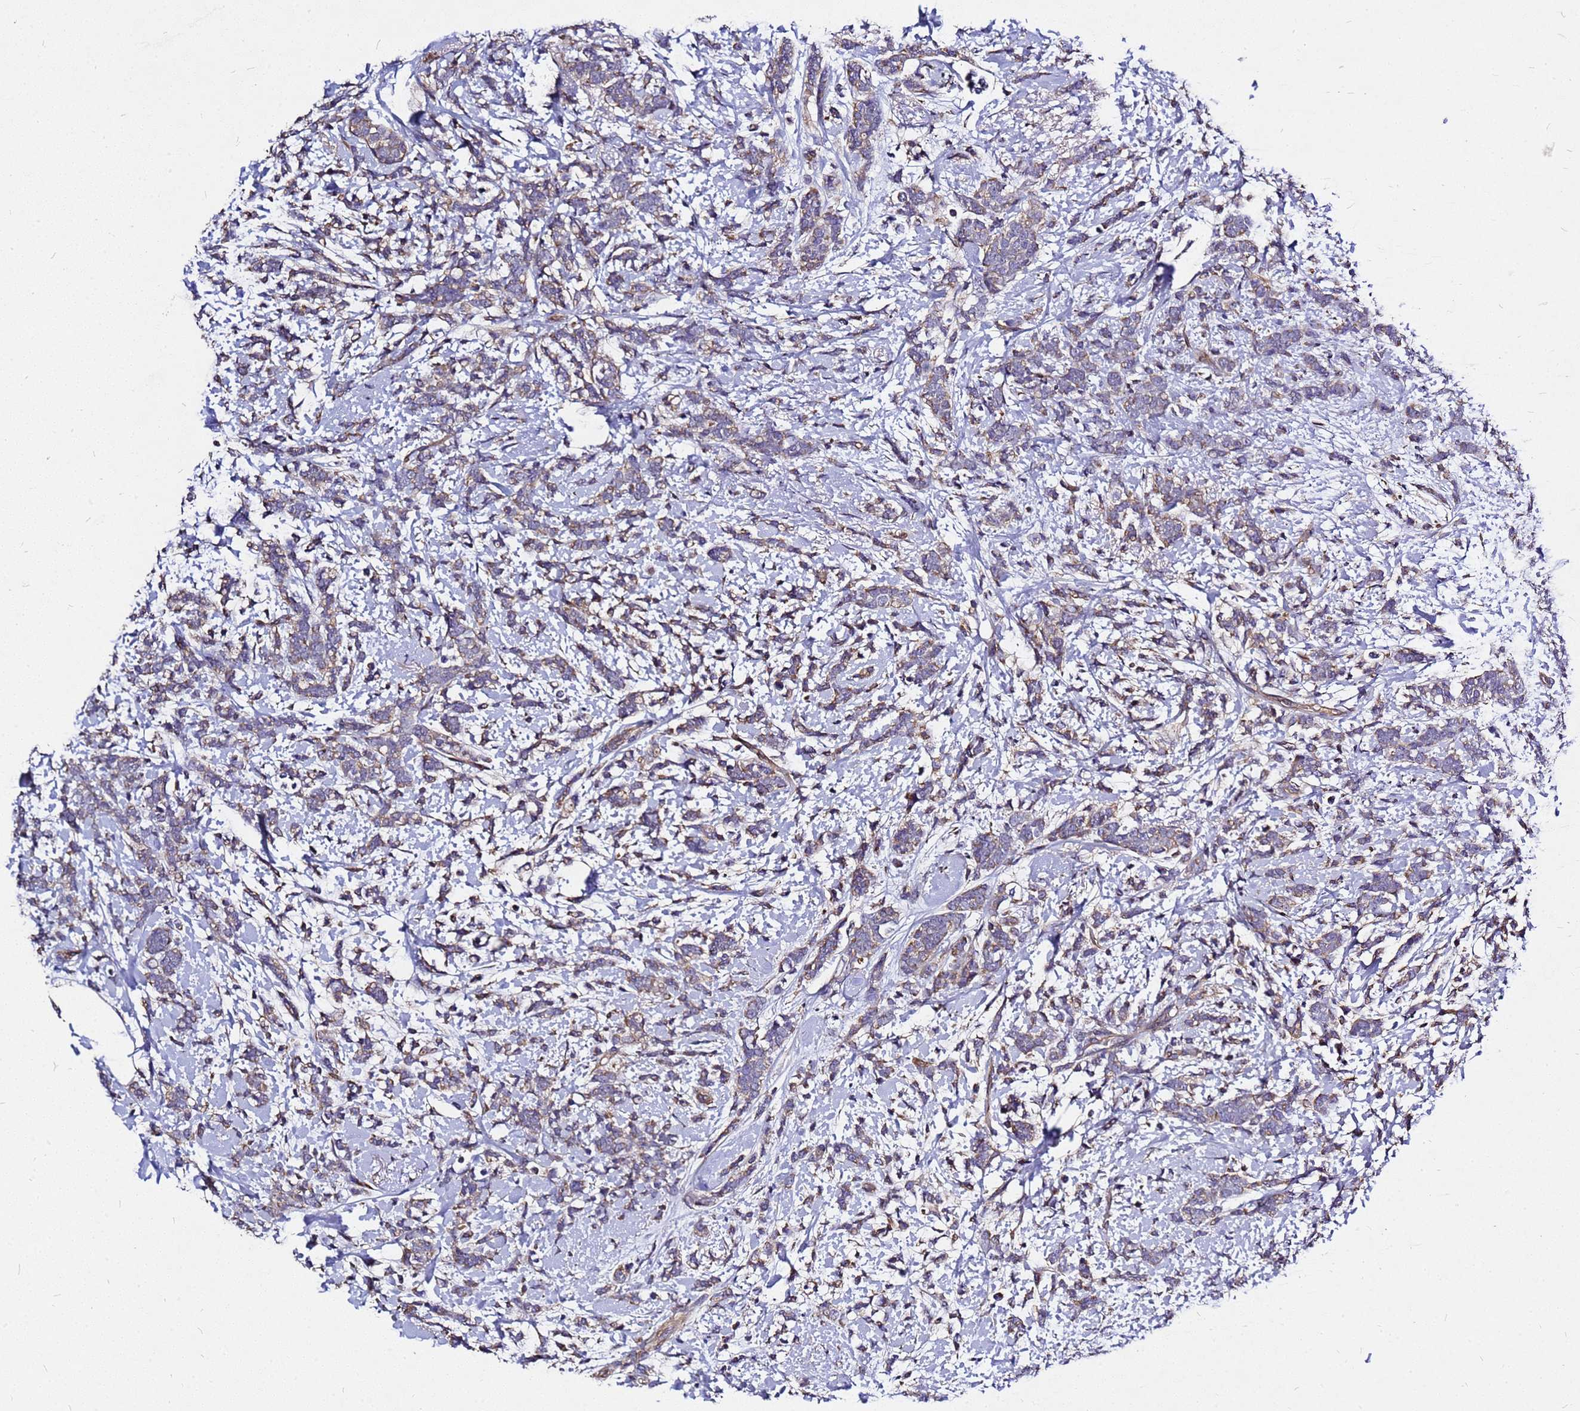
{"staining": {"intensity": "weak", "quantity": ">75%", "location": "cytoplasmic/membranous"}, "tissue": "breast cancer", "cell_type": "Tumor cells", "image_type": "cancer", "snomed": [{"axis": "morphology", "description": "Lobular carcinoma"}, {"axis": "topography", "description": "Breast"}], "caption": "The micrograph exhibits immunohistochemical staining of breast cancer. There is weak cytoplasmic/membranous staining is identified in approximately >75% of tumor cells.", "gene": "RSPRY1", "patient": {"sex": "female", "age": 58}}